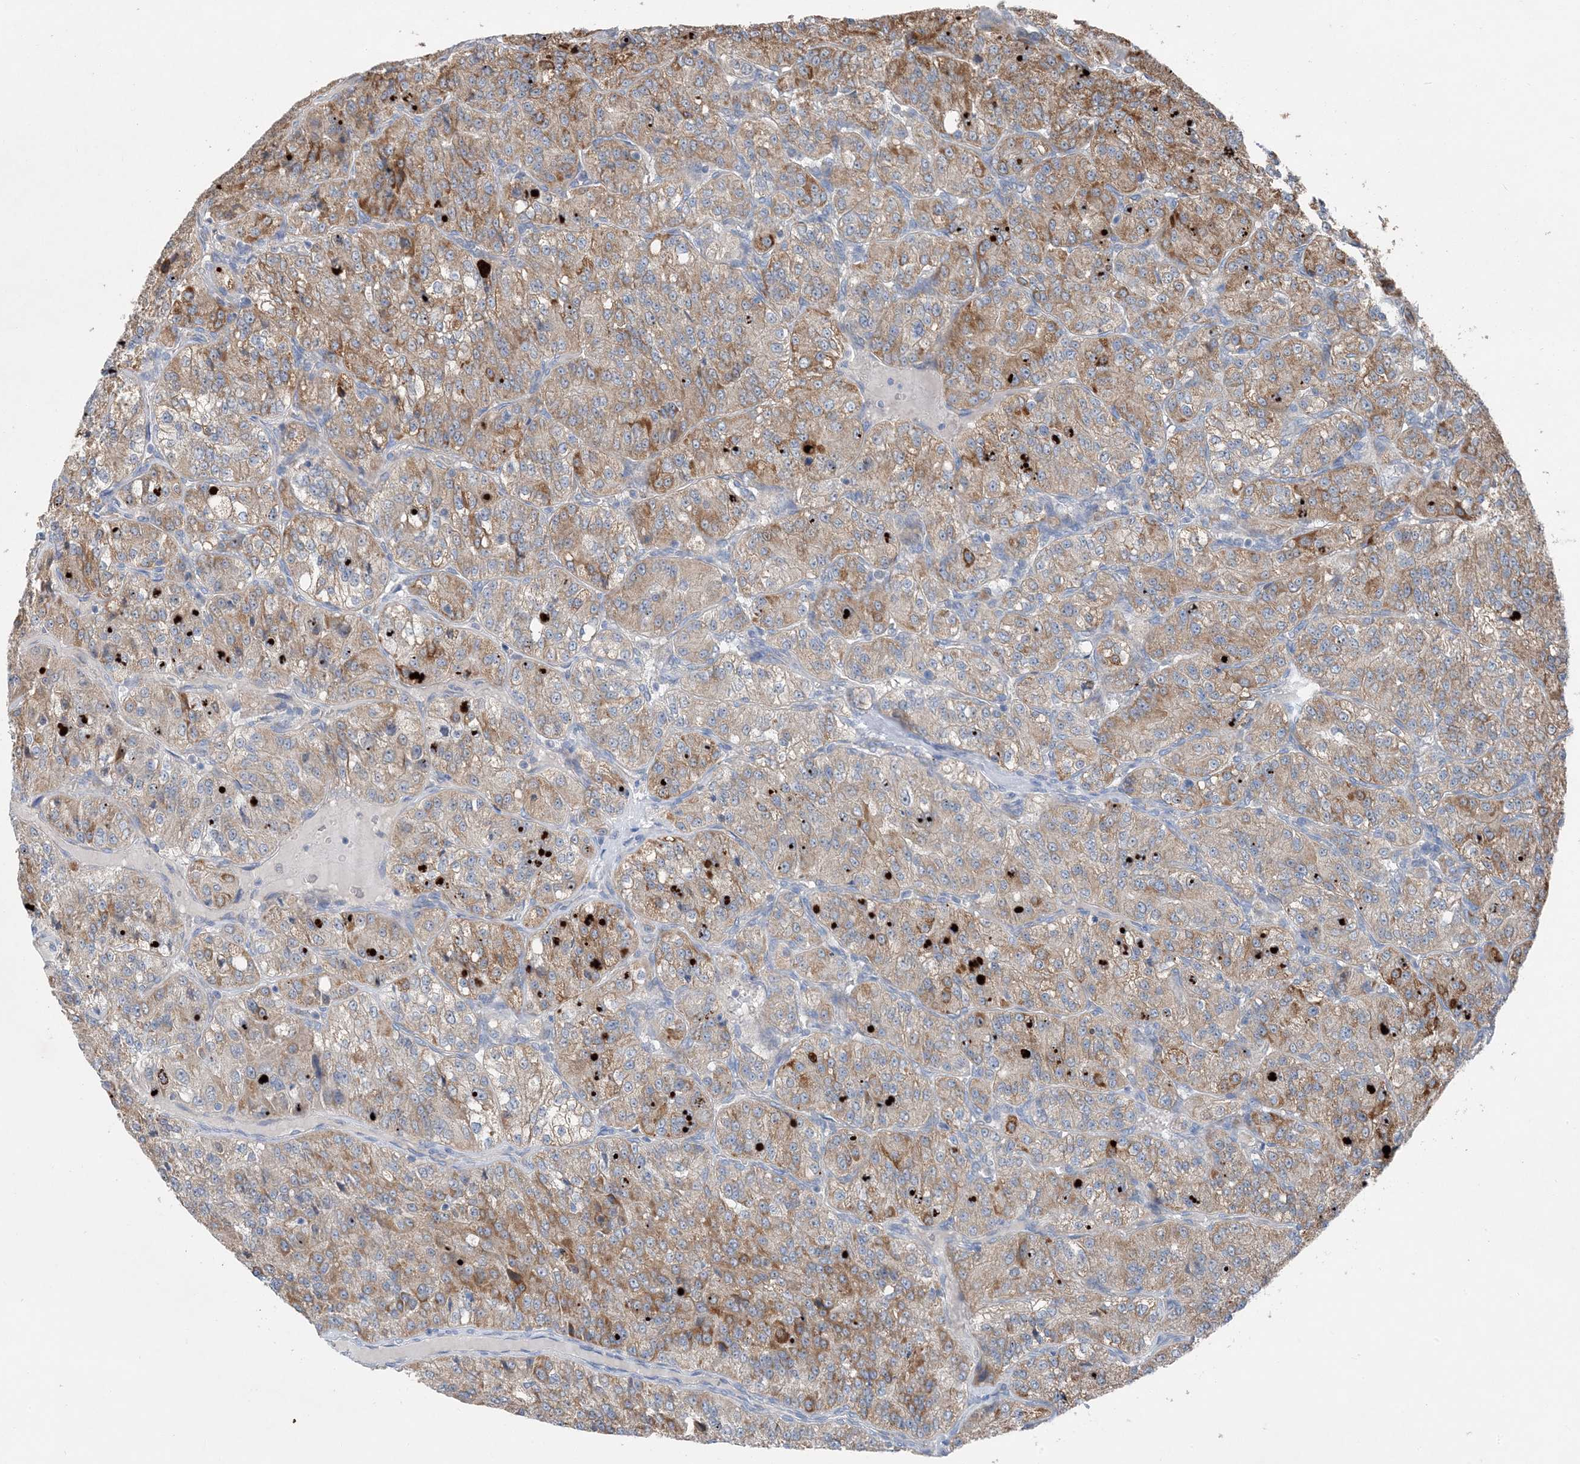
{"staining": {"intensity": "moderate", "quantity": "25%-75%", "location": "cytoplasmic/membranous"}, "tissue": "renal cancer", "cell_type": "Tumor cells", "image_type": "cancer", "snomed": [{"axis": "morphology", "description": "Adenocarcinoma, NOS"}, {"axis": "topography", "description": "Kidney"}], "caption": "There is medium levels of moderate cytoplasmic/membranous positivity in tumor cells of renal cancer, as demonstrated by immunohistochemical staining (brown color).", "gene": "DHX30", "patient": {"sex": "female", "age": 63}}